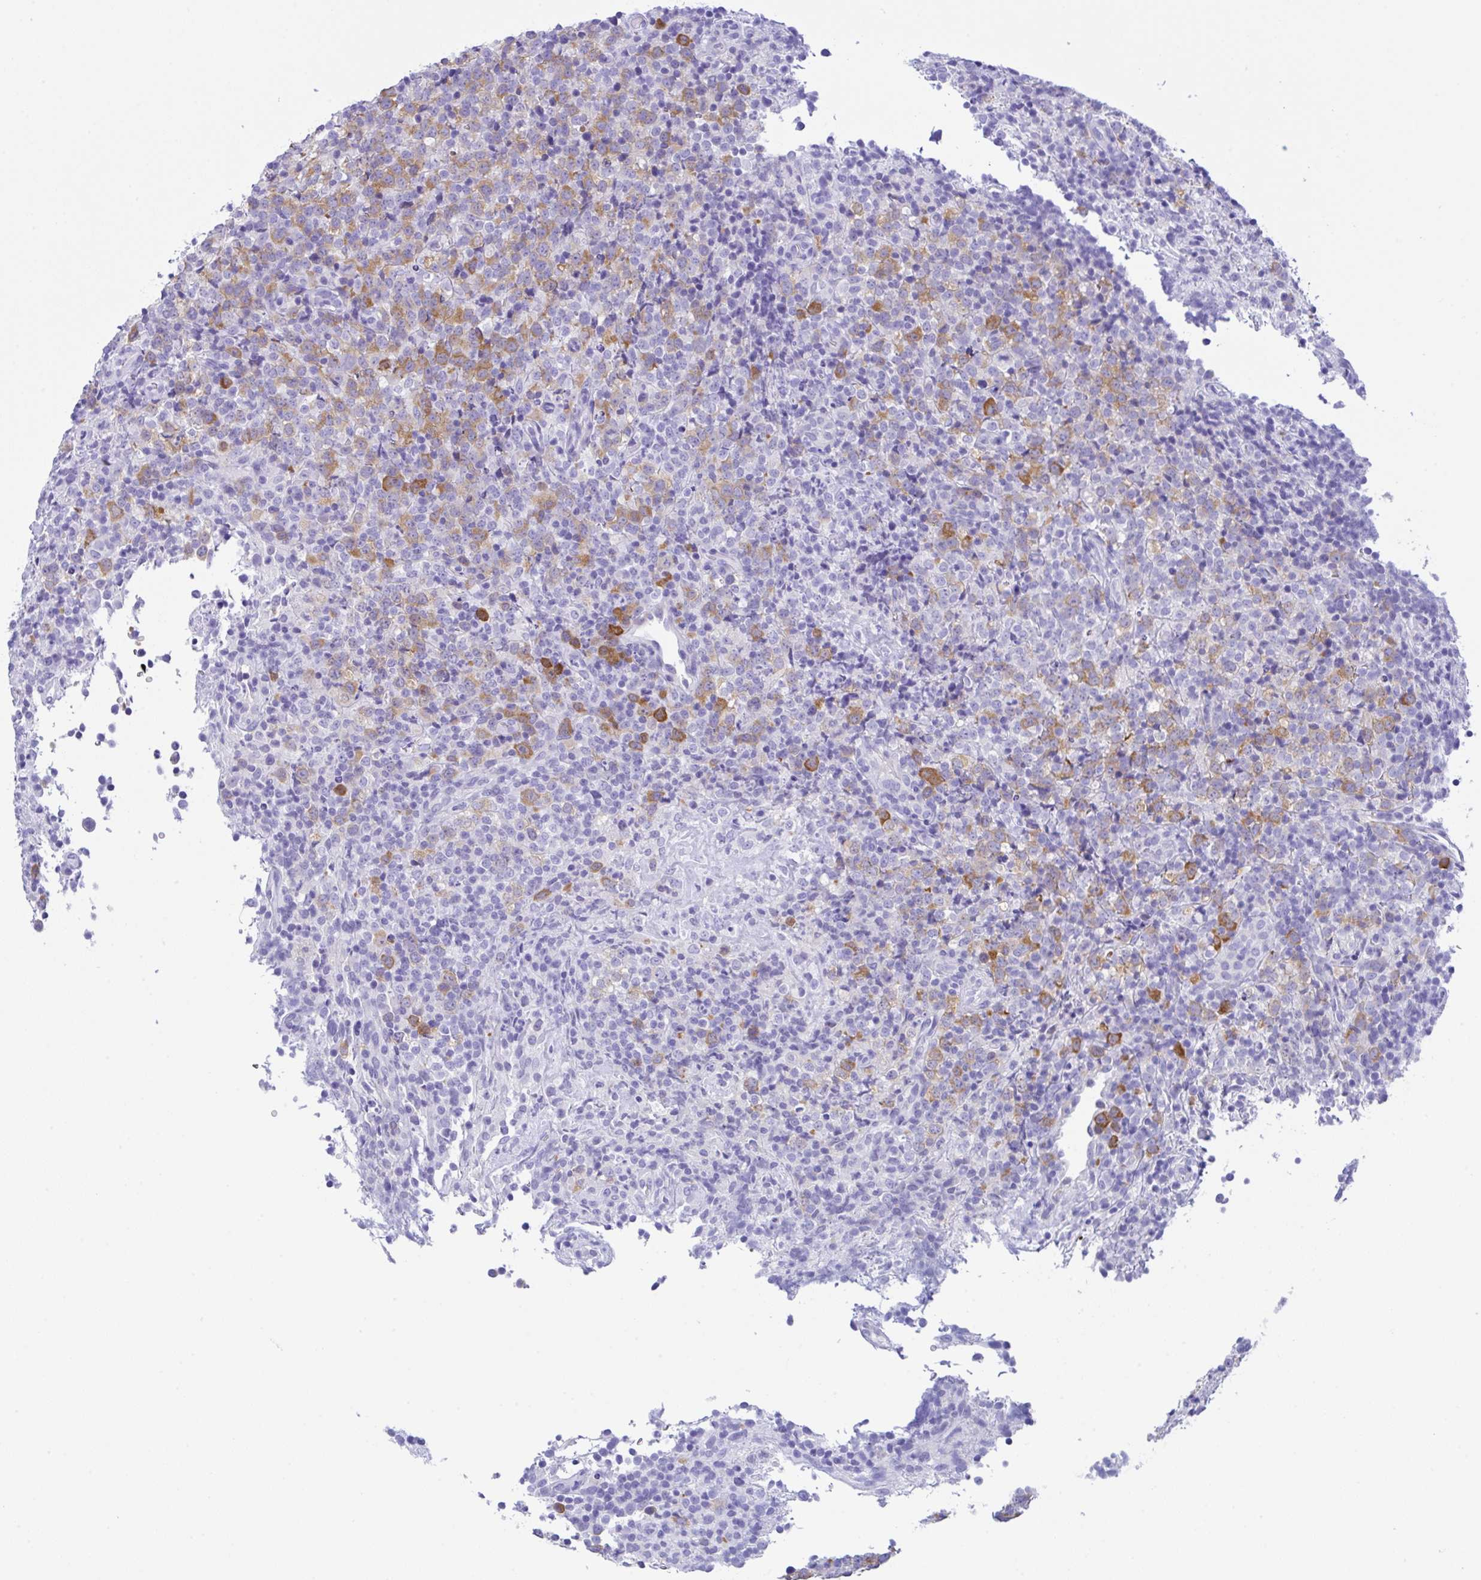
{"staining": {"intensity": "moderate", "quantity": "25%-75%", "location": "cytoplasmic/membranous"}, "tissue": "lymphoma", "cell_type": "Tumor cells", "image_type": "cancer", "snomed": [{"axis": "morphology", "description": "Malignant lymphoma, non-Hodgkin's type, High grade"}, {"axis": "topography", "description": "Lymph node"}], "caption": "Human lymphoma stained for a protein (brown) exhibits moderate cytoplasmic/membranous positive expression in about 25%-75% of tumor cells.", "gene": "RRM2", "patient": {"sex": "male", "age": 54}}